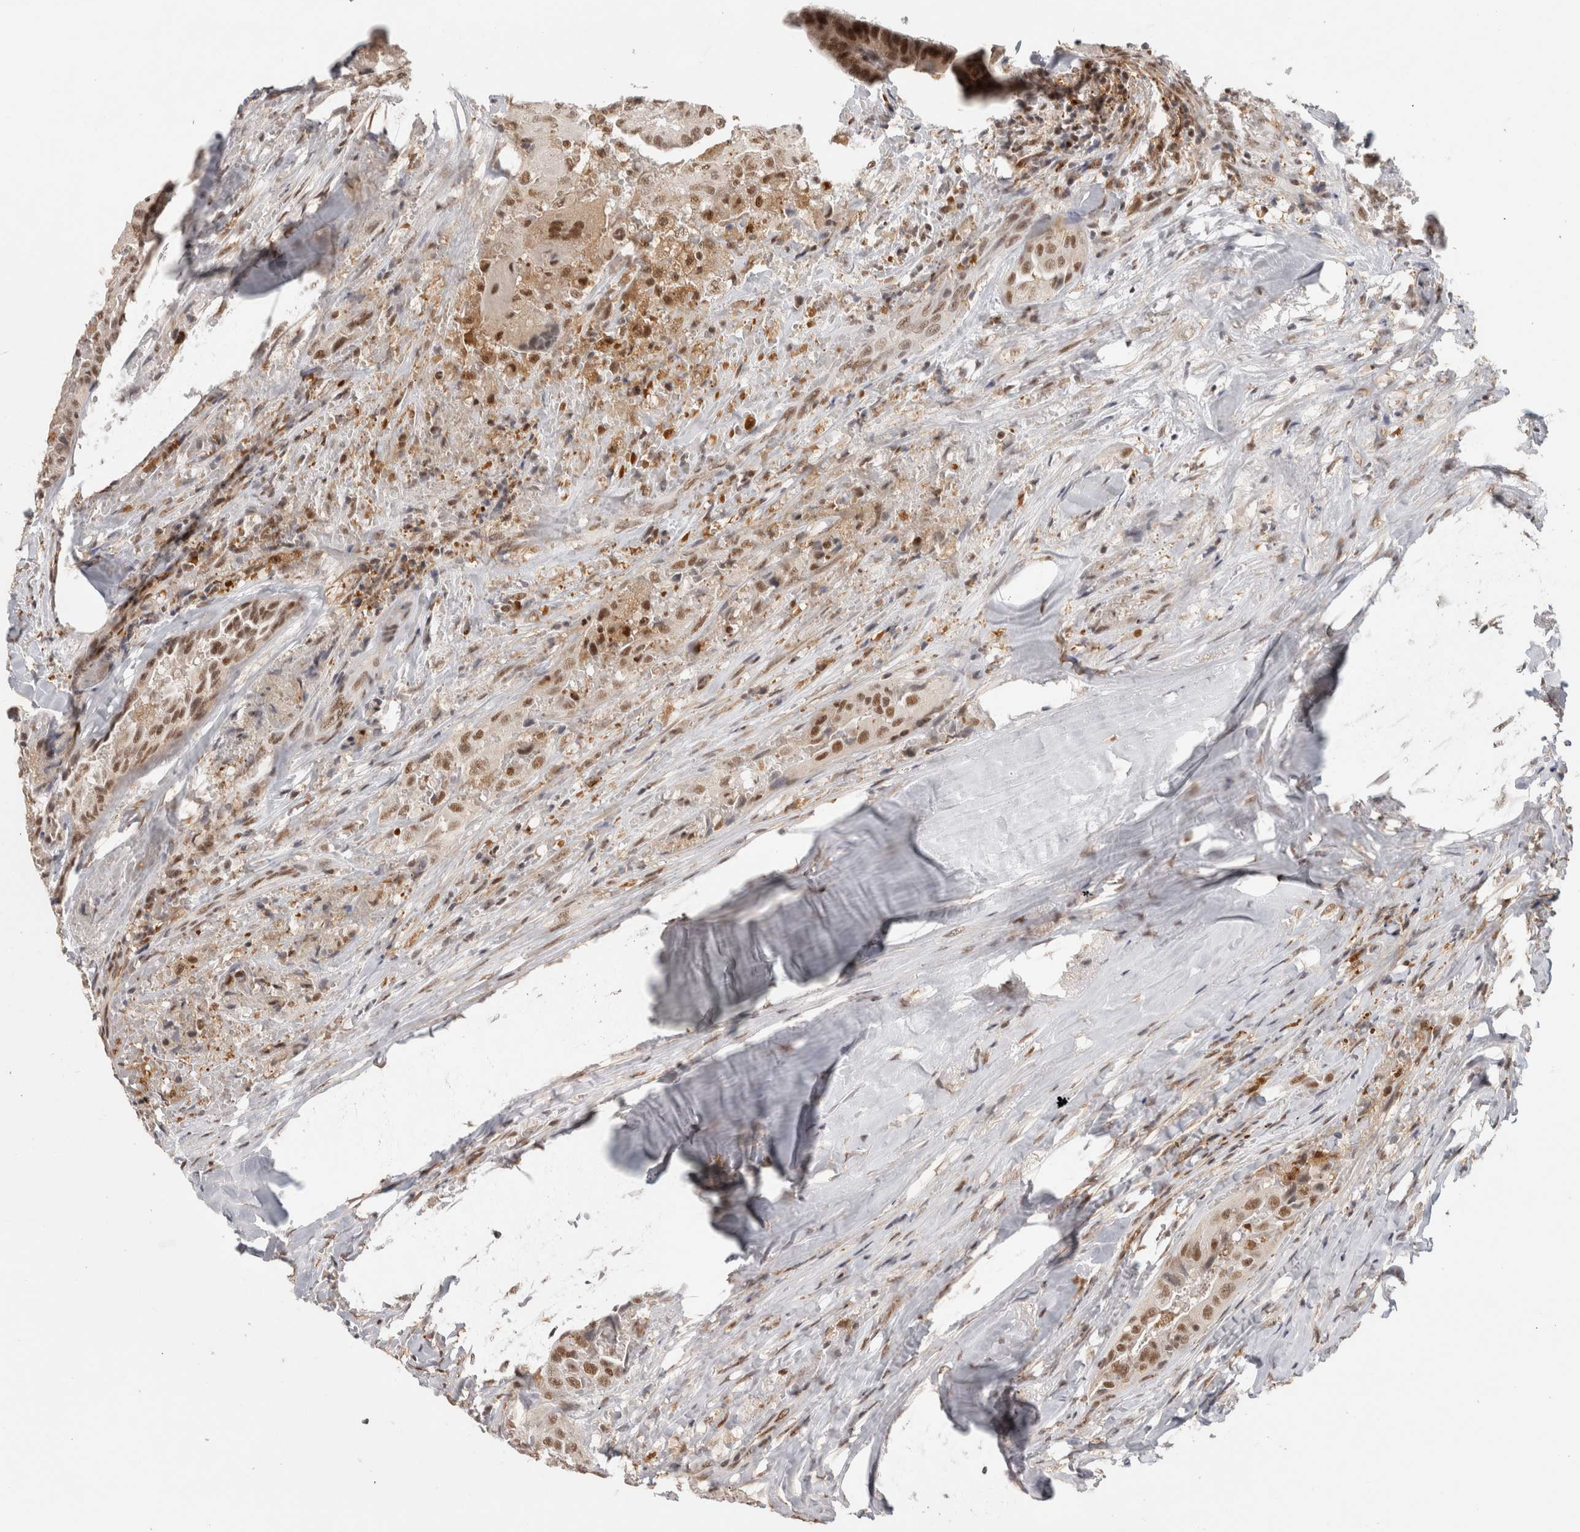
{"staining": {"intensity": "moderate", "quantity": ">75%", "location": "nuclear"}, "tissue": "thyroid cancer", "cell_type": "Tumor cells", "image_type": "cancer", "snomed": [{"axis": "morphology", "description": "Papillary adenocarcinoma, NOS"}, {"axis": "topography", "description": "Thyroid gland"}], "caption": "Protein staining by immunohistochemistry (IHC) demonstrates moderate nuclear expression in about >75% of tumor cells in thyroid cancer. The staining was performed using DAB (3,3'-diaminobenzidine), with brown indicating positive protein expression. Nuclei are stained blue with hematoxylin.", "gene": "ZNF830", "patient": {"sex": "male", "age": 77}}